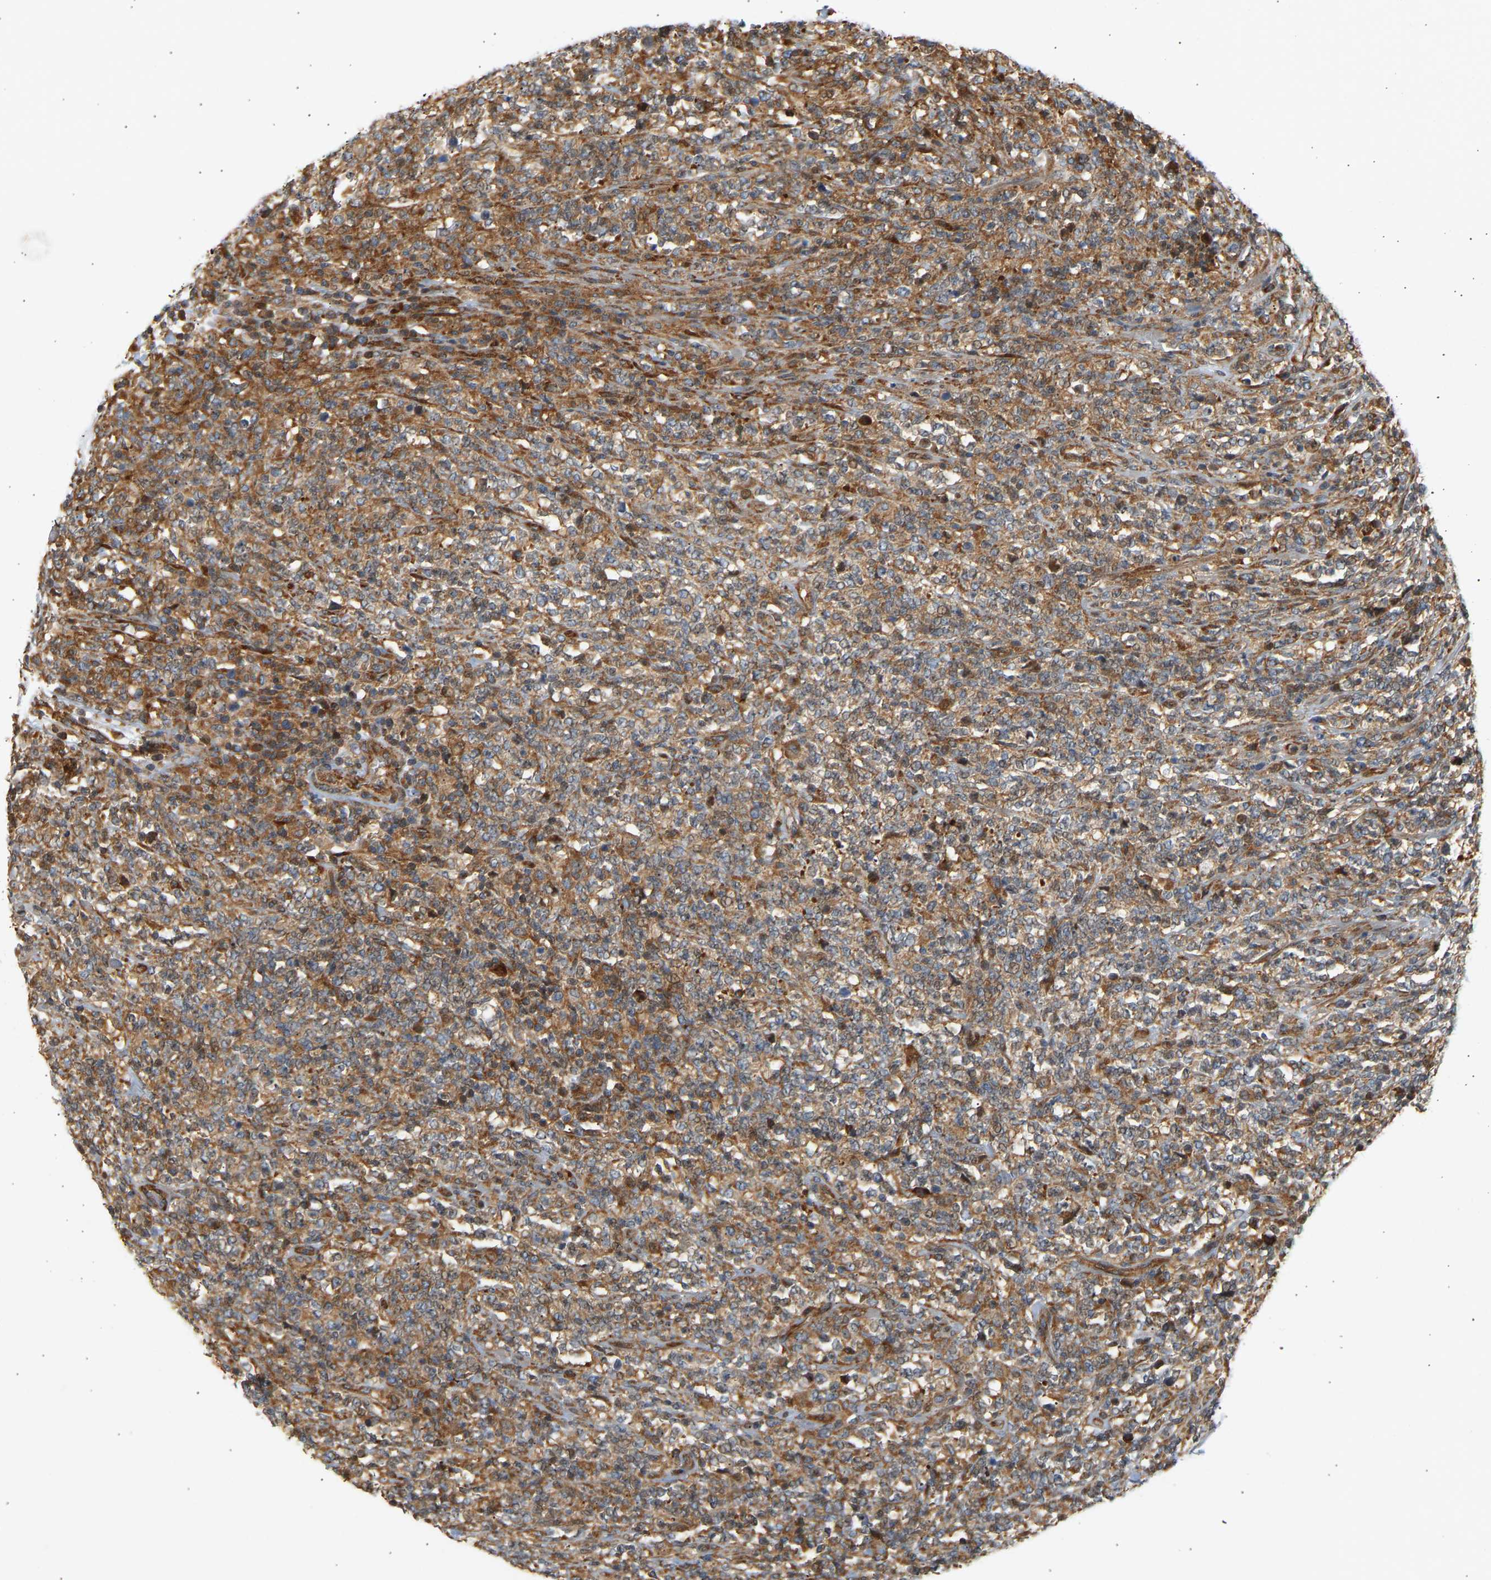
{"staining": {"intensity": "moderate", "quantity": ">75%", "location": "cytoplasmic/membranous"}, "tissue": "lymphoma", "cell_type": "Tumor cells", "image_type": "cancer", "snomed": [{"axis": "morphology", "description": "Malignant lymphoma, non-Hodgkin's type, High grade"}, {"axis": "topography", "description": "Soft tissue"}], "caption": "Tumor cells demonstrate moderate cytoplasmic/membranous positivity in about >75% of cells in malignant lymphoma, non-Hodgkin's type (high-grade). (Stains: DAB (3,3'-diaminobenzidine) in brown, nuclei in blue, Microscopy: brightfield microscopy at high magnification).", "gene": "RPS14", "patient": {"sex": "male", "age": 18}}